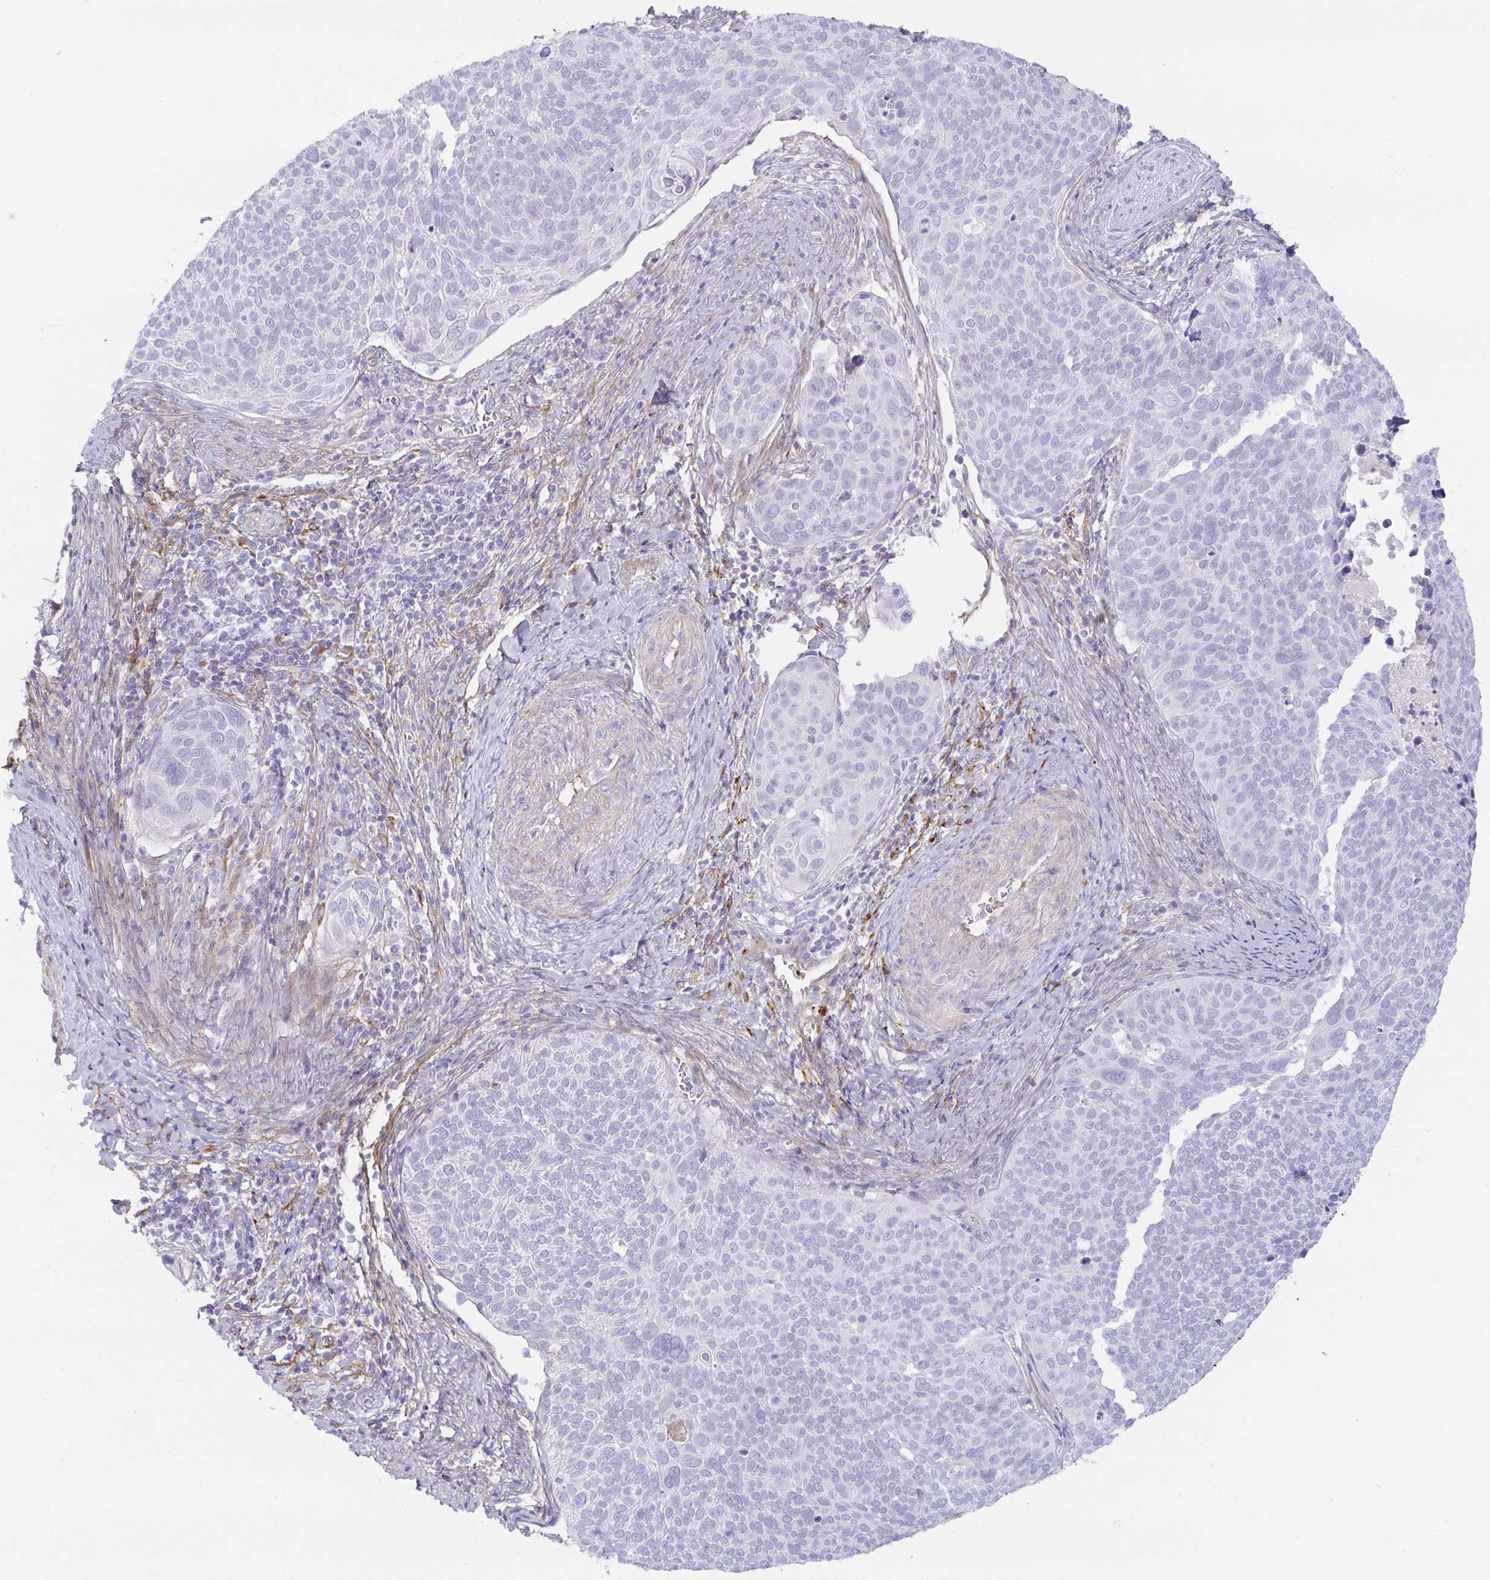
{"staining": {"intensity": "negative", "quantity": "none", "location": "none"}, "tissue": "cervical cancer", "cell_type": "Tumor cells", "image_type": "cancer", "snomed": [{"axis": "morphology", "description": "Squamous cell carcinoma, NOS"}, {"axis": "topography", "description": "Cervix"}], "caption": "Cervical cancer was stained to show a protein in brown. There is no significant positivity in tumor cells.", "gene": "SPAG4", "patient": {"sex": "female", "age": 39}}